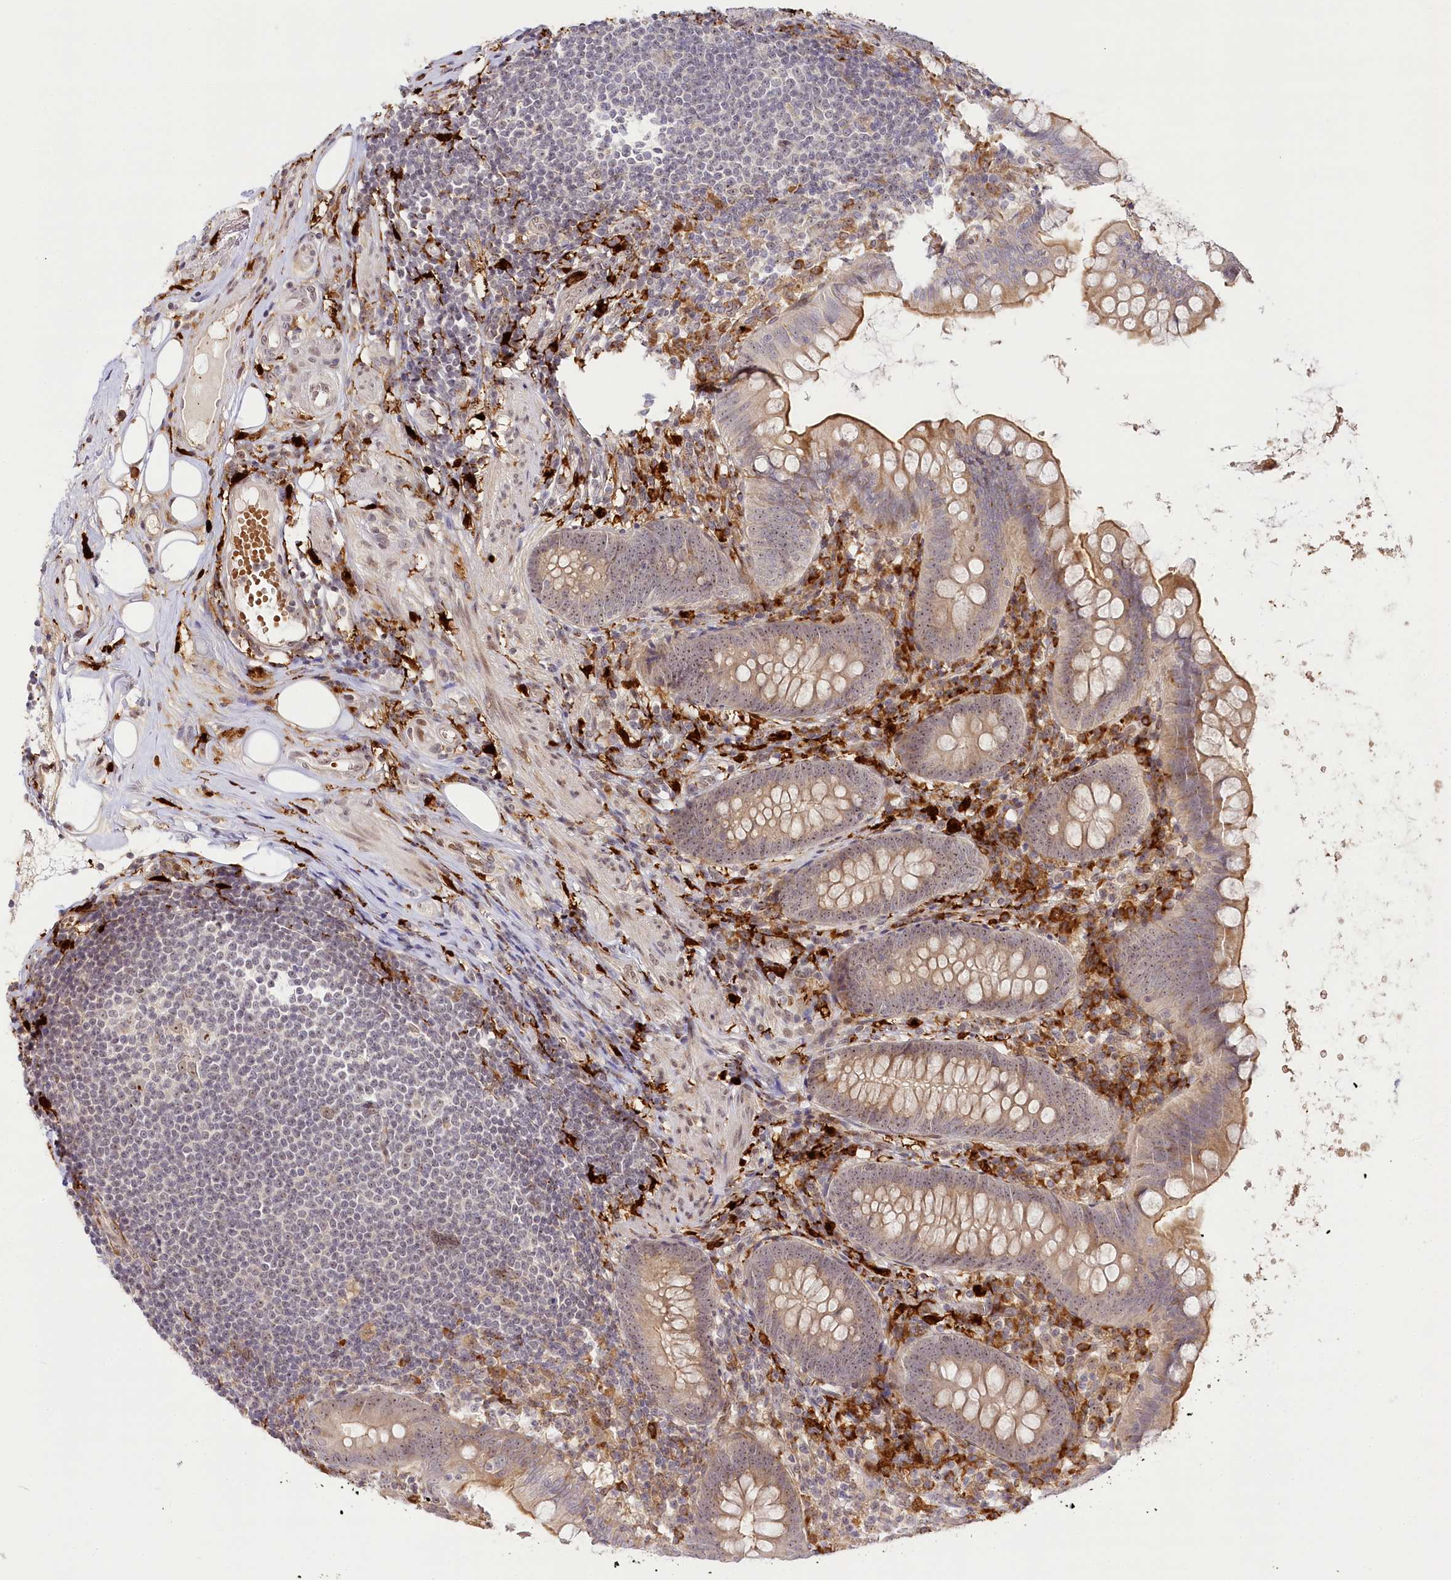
{"staining": {"intensity": "weak", "quantity": ">75%", "location": "cytoplasmic/membranous"}, "tissue": "appendix", "cell_type": "Glandular cells", "image_type": "normal", "snomed": [{"axis": "morphology", "description": "Normal tissue, NOS"}, {"axis": "topography", "description": "Appendix"}], "caption": "The image demonstrates staining of normal appendix, revealing weak cytoplasmic/membranous protein staining (brown color) within glandular cells. (brown staining indicates protein expression, while blue staining denotes nuclei).", "gene": "WDR36", "patient": {"sex": "female", "age": 62}}